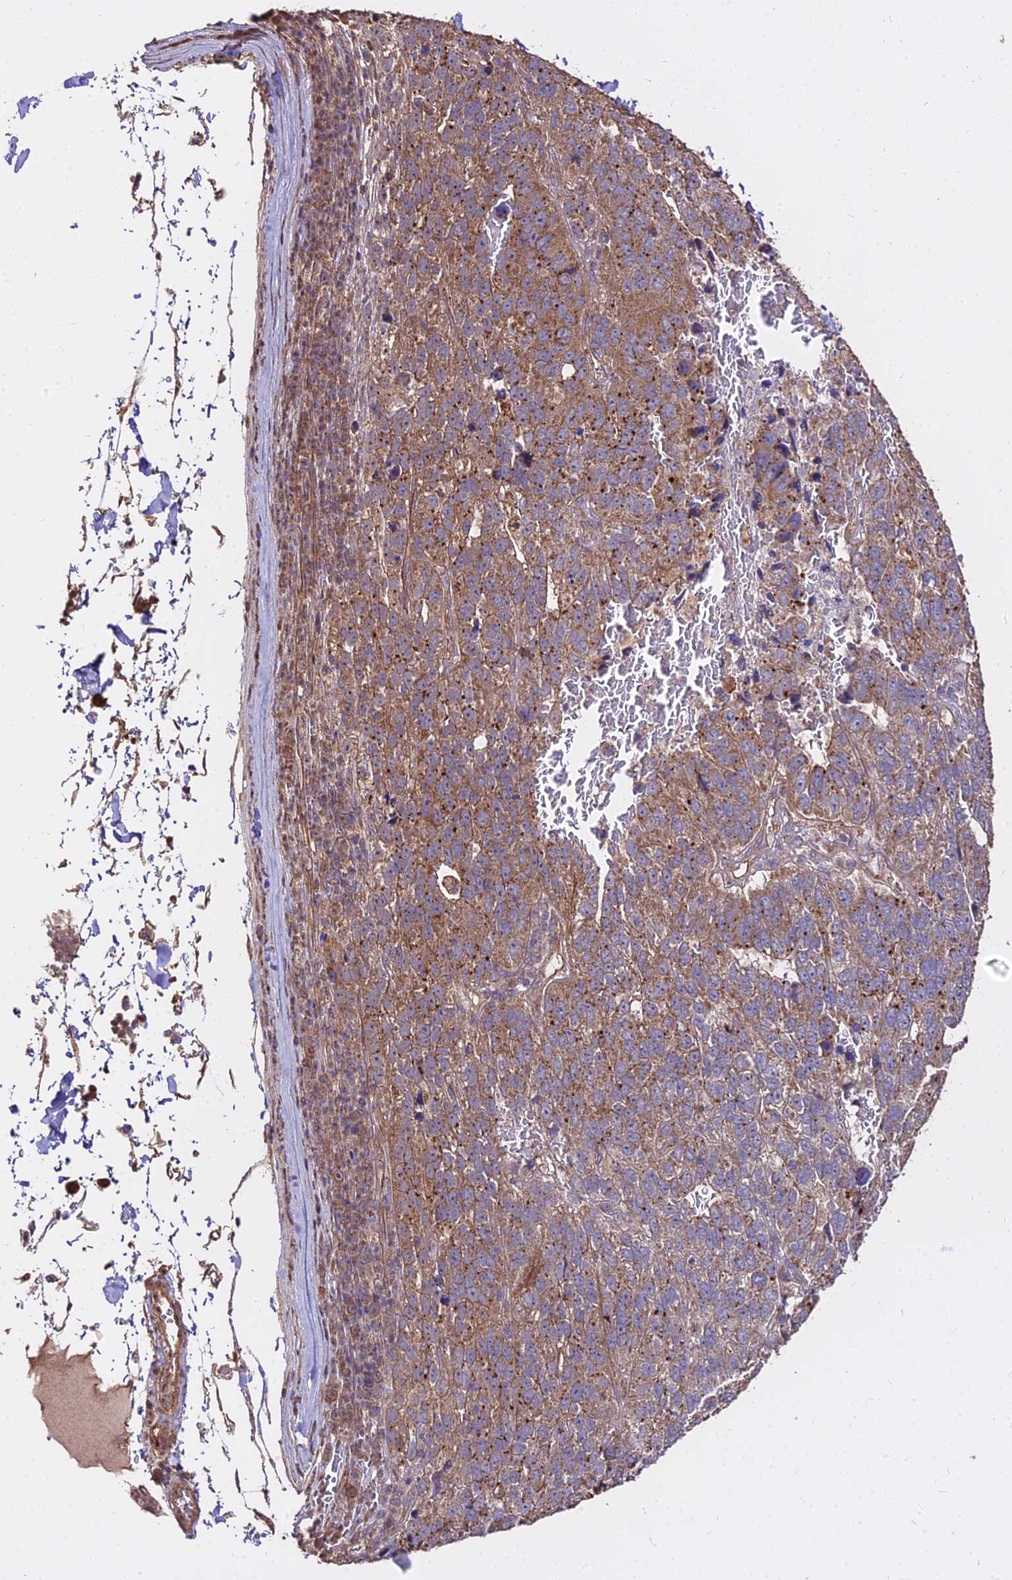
{"staining": {"intensity": "moderate", "quantity": ">75%", "location": "cytoplasmic/membranous"}, "tissue": "pancreatic cancer", "cell_type": "Tumor cells", "image_type": "cancer", "snomed": [{"axis": "morphology", "description": "Adenocarcinoma, NOS"}, {"axis": "topography", "description": "Pancreas"}], "caption": "A high-resolution histopathology image shows immunohistochemistry (IHC) staining of adenocarcinoma (pancreatic), which displays moderate cytoplasmic/membranous expression in approximately >75% of tumor cells.", "gene": "METTL13", "patient": {"sex": "female", "age": 61}}